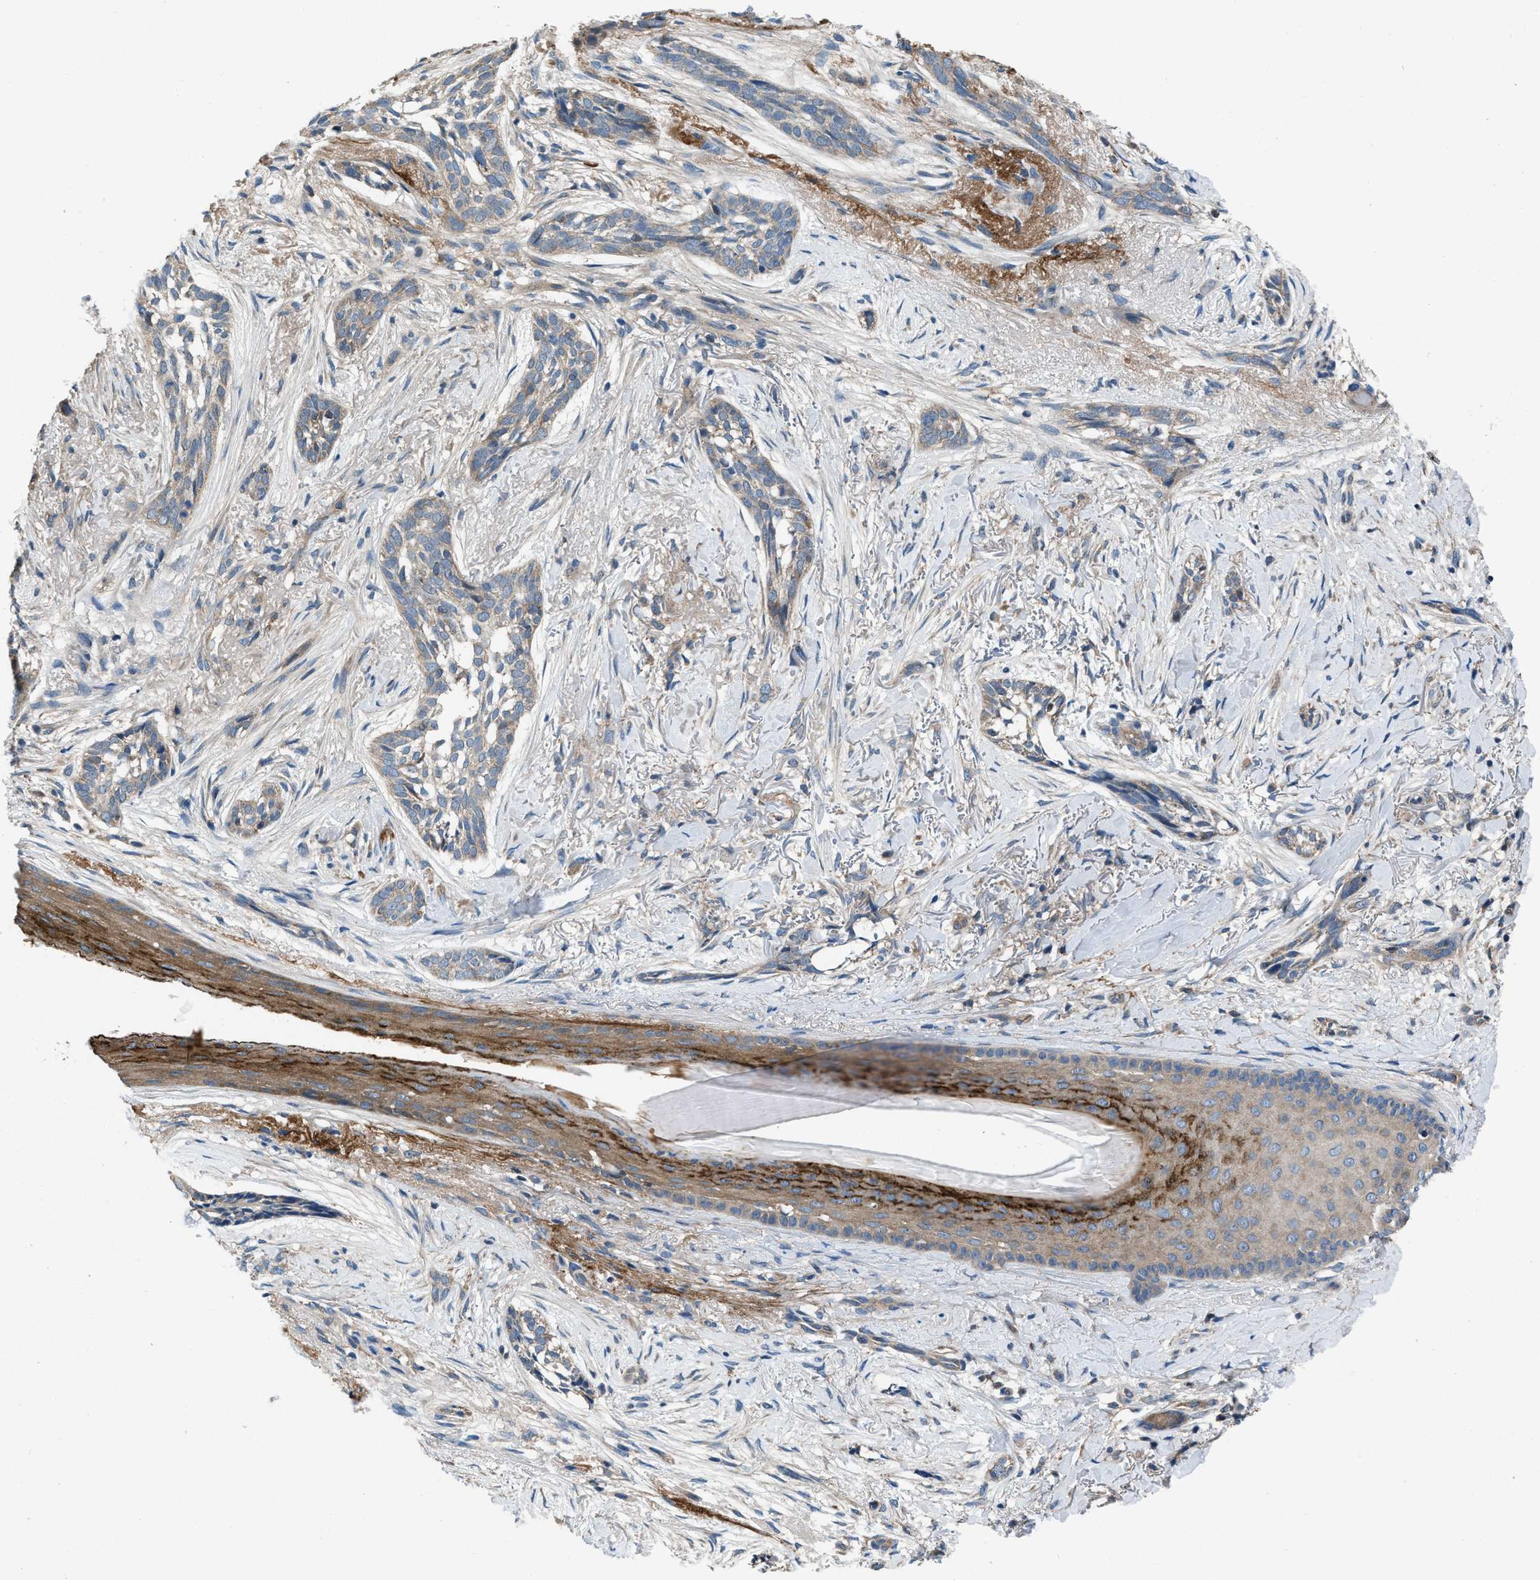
{"staining": {"intensity": "weak", "quantity": "25%-75%", "location": "cytoplasmic/membranous"}, "tissue": "skin cancer", "cell_type": "Tumor cells", "image_type": "cancer", "snomed": [{"axis": "morphology", "description": "Basal cell carcinoma"}, {"axis": "topography", "description": "Skin"}], "caption": "This is a histology image of immunohistochemistry staining of skin cancer, which shows weak positivity in the cytoplasmic/membranous of tumor cells.", "gene": "USP25", "patient": {"sex": "female", "age": 88}}